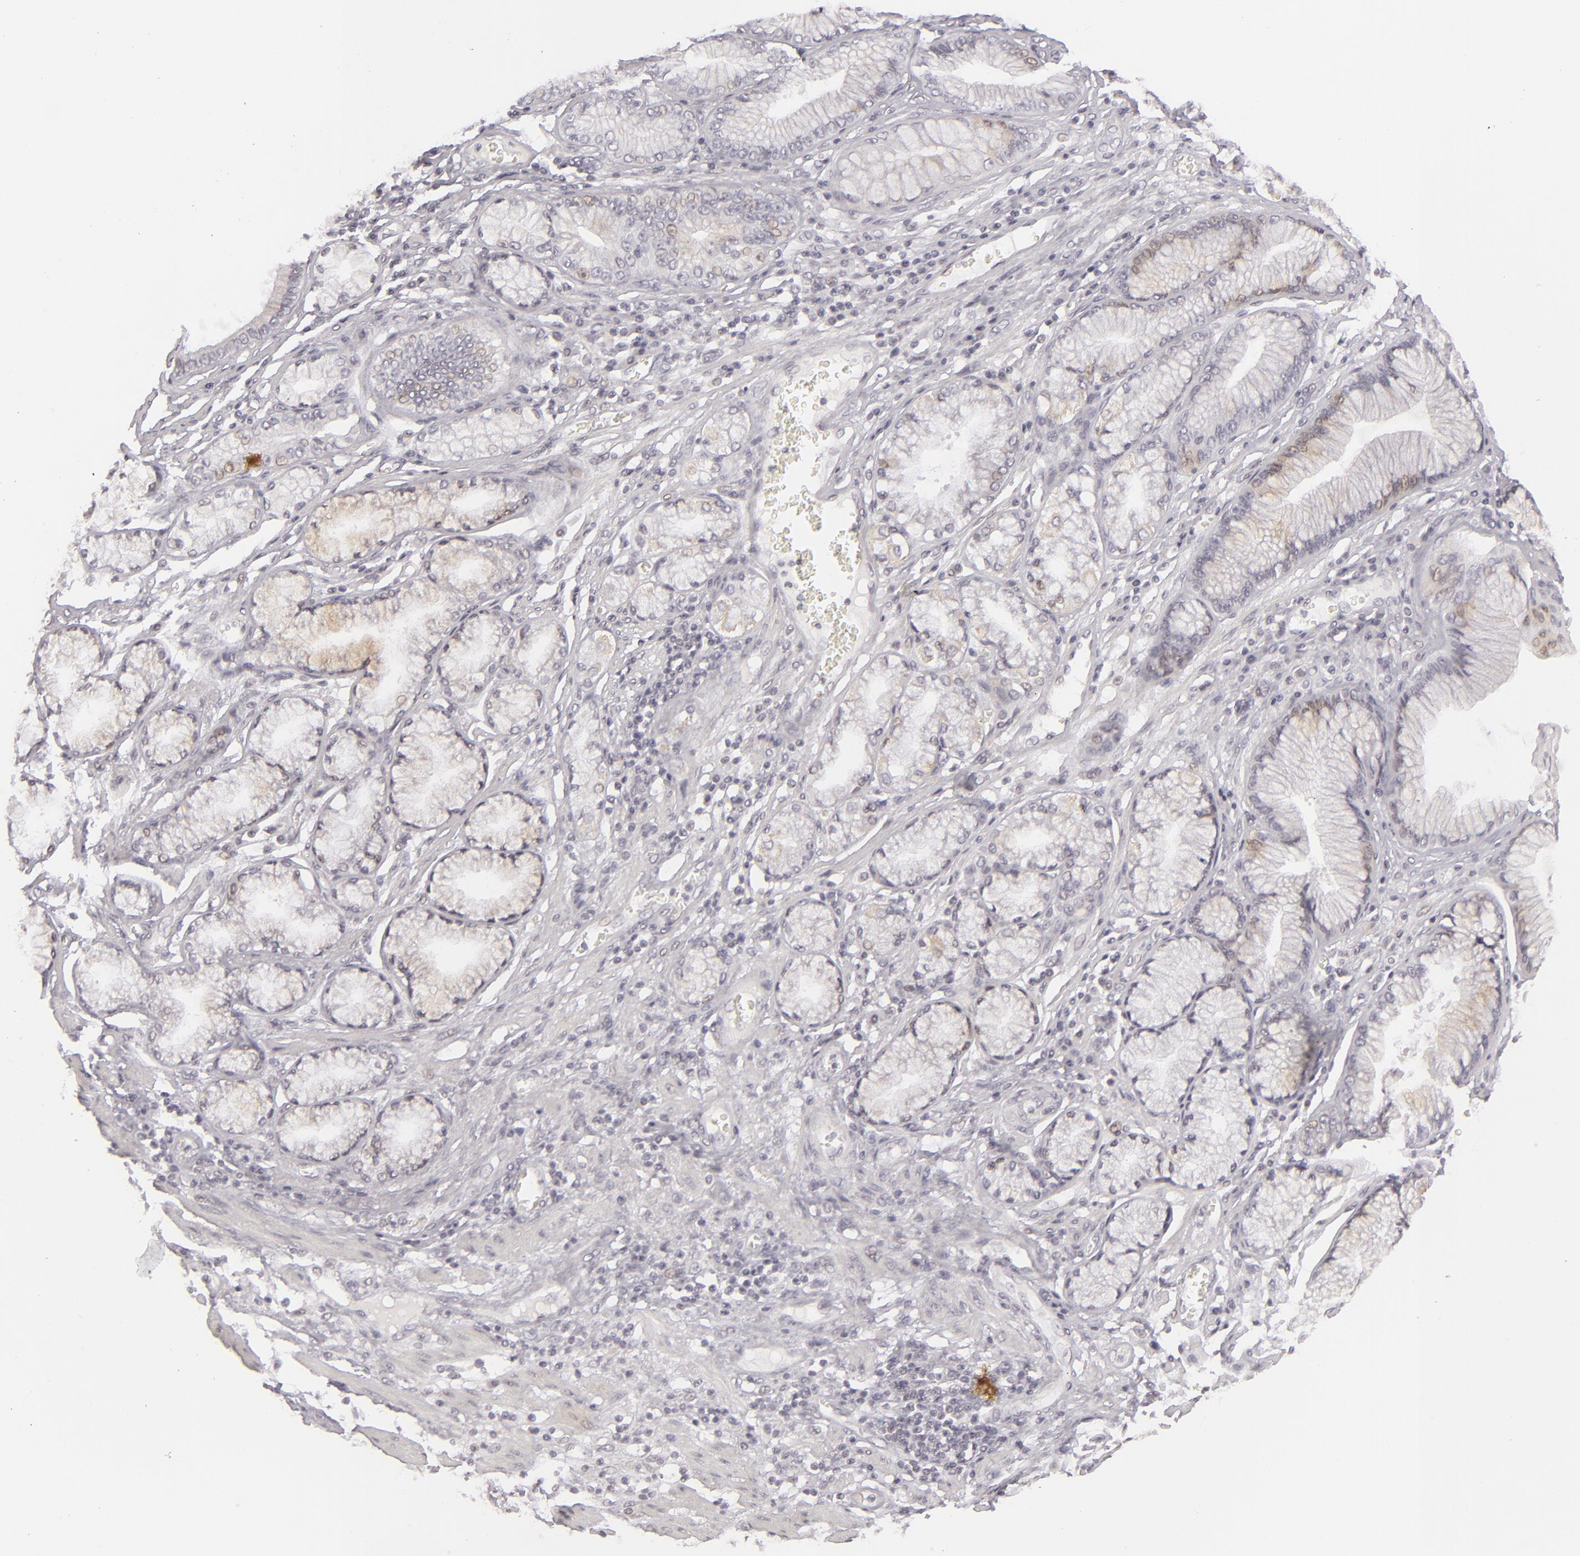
{"staining": {"intensity": "weak", "quantity": "<25%", "location": "cytoplasmic/membranous"}, "tissue": "stomach cancer", "cell_type": "Tumor cells", "image_type": "cancer", "snomed": [{"axis": "morphology", "description": "Adenocarcinoma, NOS"}, {"axis": "topography", "description": "Pancreas"}, {"axis": "topography", "description": "Stomach, upper"}], "caption": "Protein analysis of stomach cancer shows no significant expression in tumor cells.", "gene": "SIX1", "patient": {"sex": "male", "age": 77}}